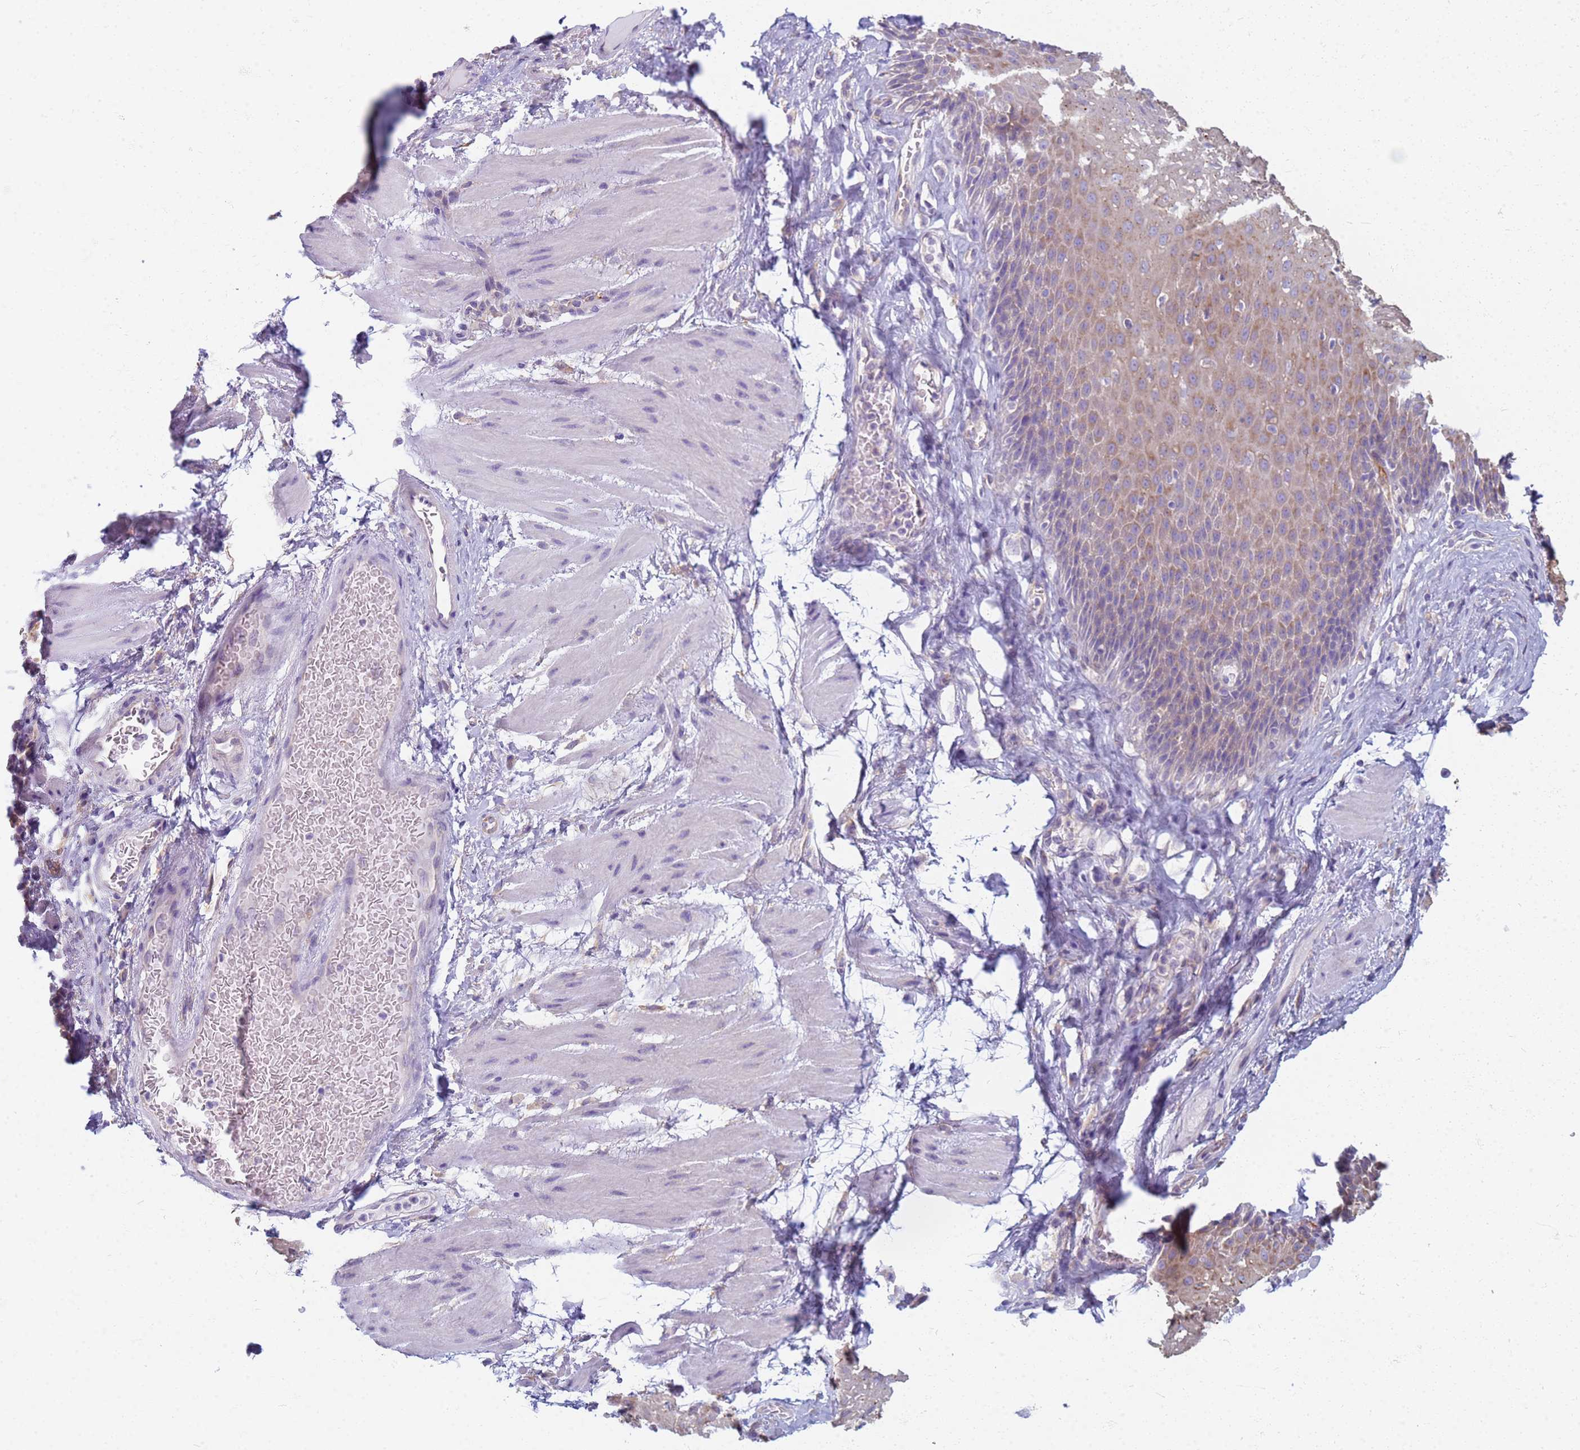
{"staining": {"intensity": "weak", "quantity": "25%-75%", "location": "cytoplasmic/membranous"}, "tissue": "esophagus", "cell_type": "Squamous epithelial cells", "image_type": "normal", "snomed": [{"axis": "morphology", "description": "Normal tissue, NOS"}, {"axis": "topography", "description": "Esophagus"}], "caption": "This photomicrograph displays unremarkable esophagus stained with immunohistochemistry to label a protein in brown. The cytoplasmic/membranous of squamous epithelial cells show weak positivity for the protein. Nuclei are counter-stained blue.", "gene": "EEA1", "patient": {"sex": "female", "age": 66}}